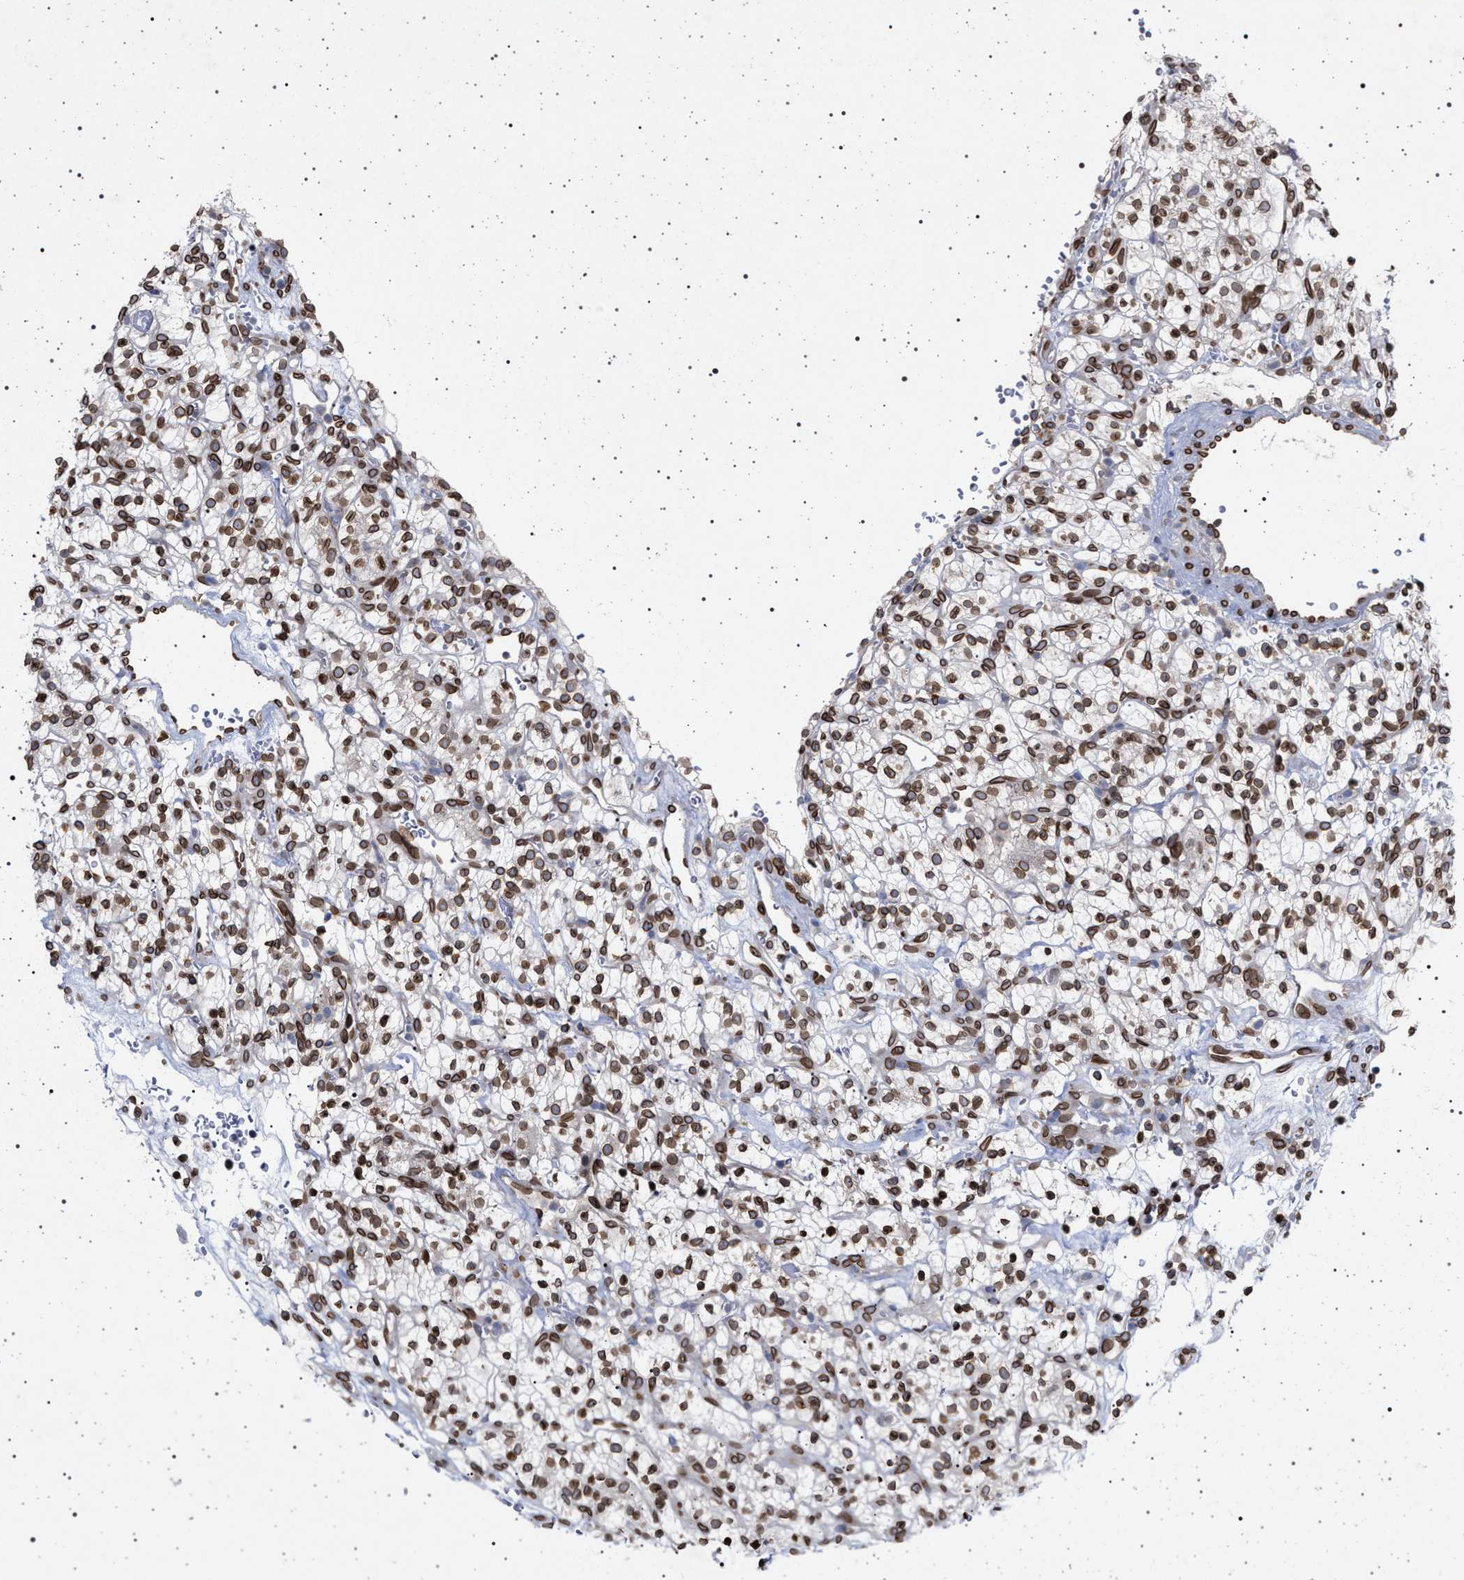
{"staining": {"intensity": "moderate", "quantity": ">75%", "location": "cytoplasmic/membranous,nuclear"}, "tissue": "renal cancer", "cell_type": "Tumor cells", "image_type": "cancer", "snomed": [{"axis": "morphology", "description": "Adenocarcinoma, NOS"}, {"axis": "topography", "description": "Kidney"}], "caption": "Immunohistochemical staining of adenocarcinoma (renal) reveals medium levels of moderate cytoplasmic/membranous and nuclear positivity in about >75% of tumor cells.", "gene": "ING2", "patient": {"sex": "female", "age": 57}}